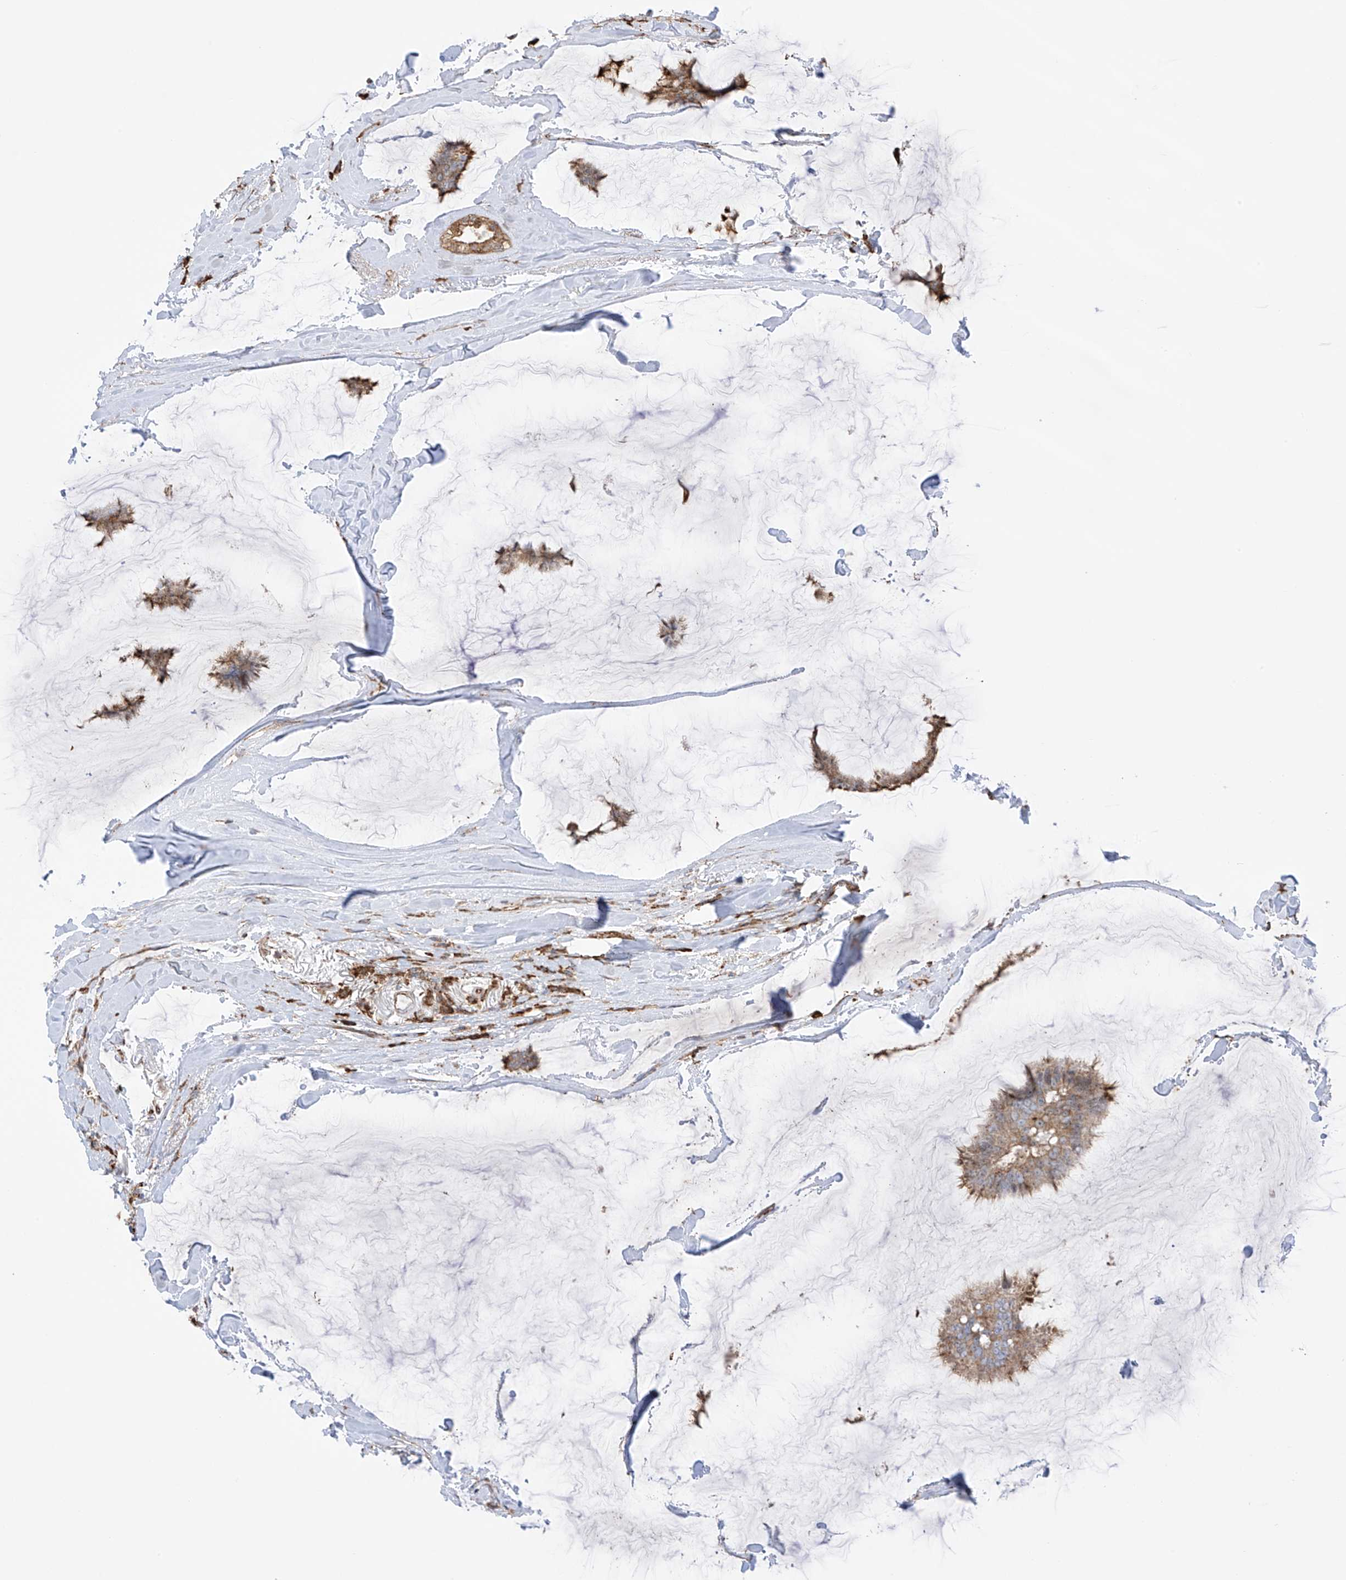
{"staining": {"intensity": "moderate", "quantity": ">75%", "location": "cytoplasmic/membranous"}, "tissue": "breast cancer", "cell_type": "Tumor cells", "image_type": "cancer", "snomed": [{"axis": "morphology", "description": "Duct carcinoma"}, {"axis": "topography", "description": "Breast"}], "caption": "Breast cancer stained with DAB (3,3'-diaminobenzidine) immunohistochemistry (IHC) reveals medium levels of moderate cytoplasmic/membranous positivity in about >75% of tumor cells.", "gene": "XKR3", "patient": {"sex": "female", "age": 93}}